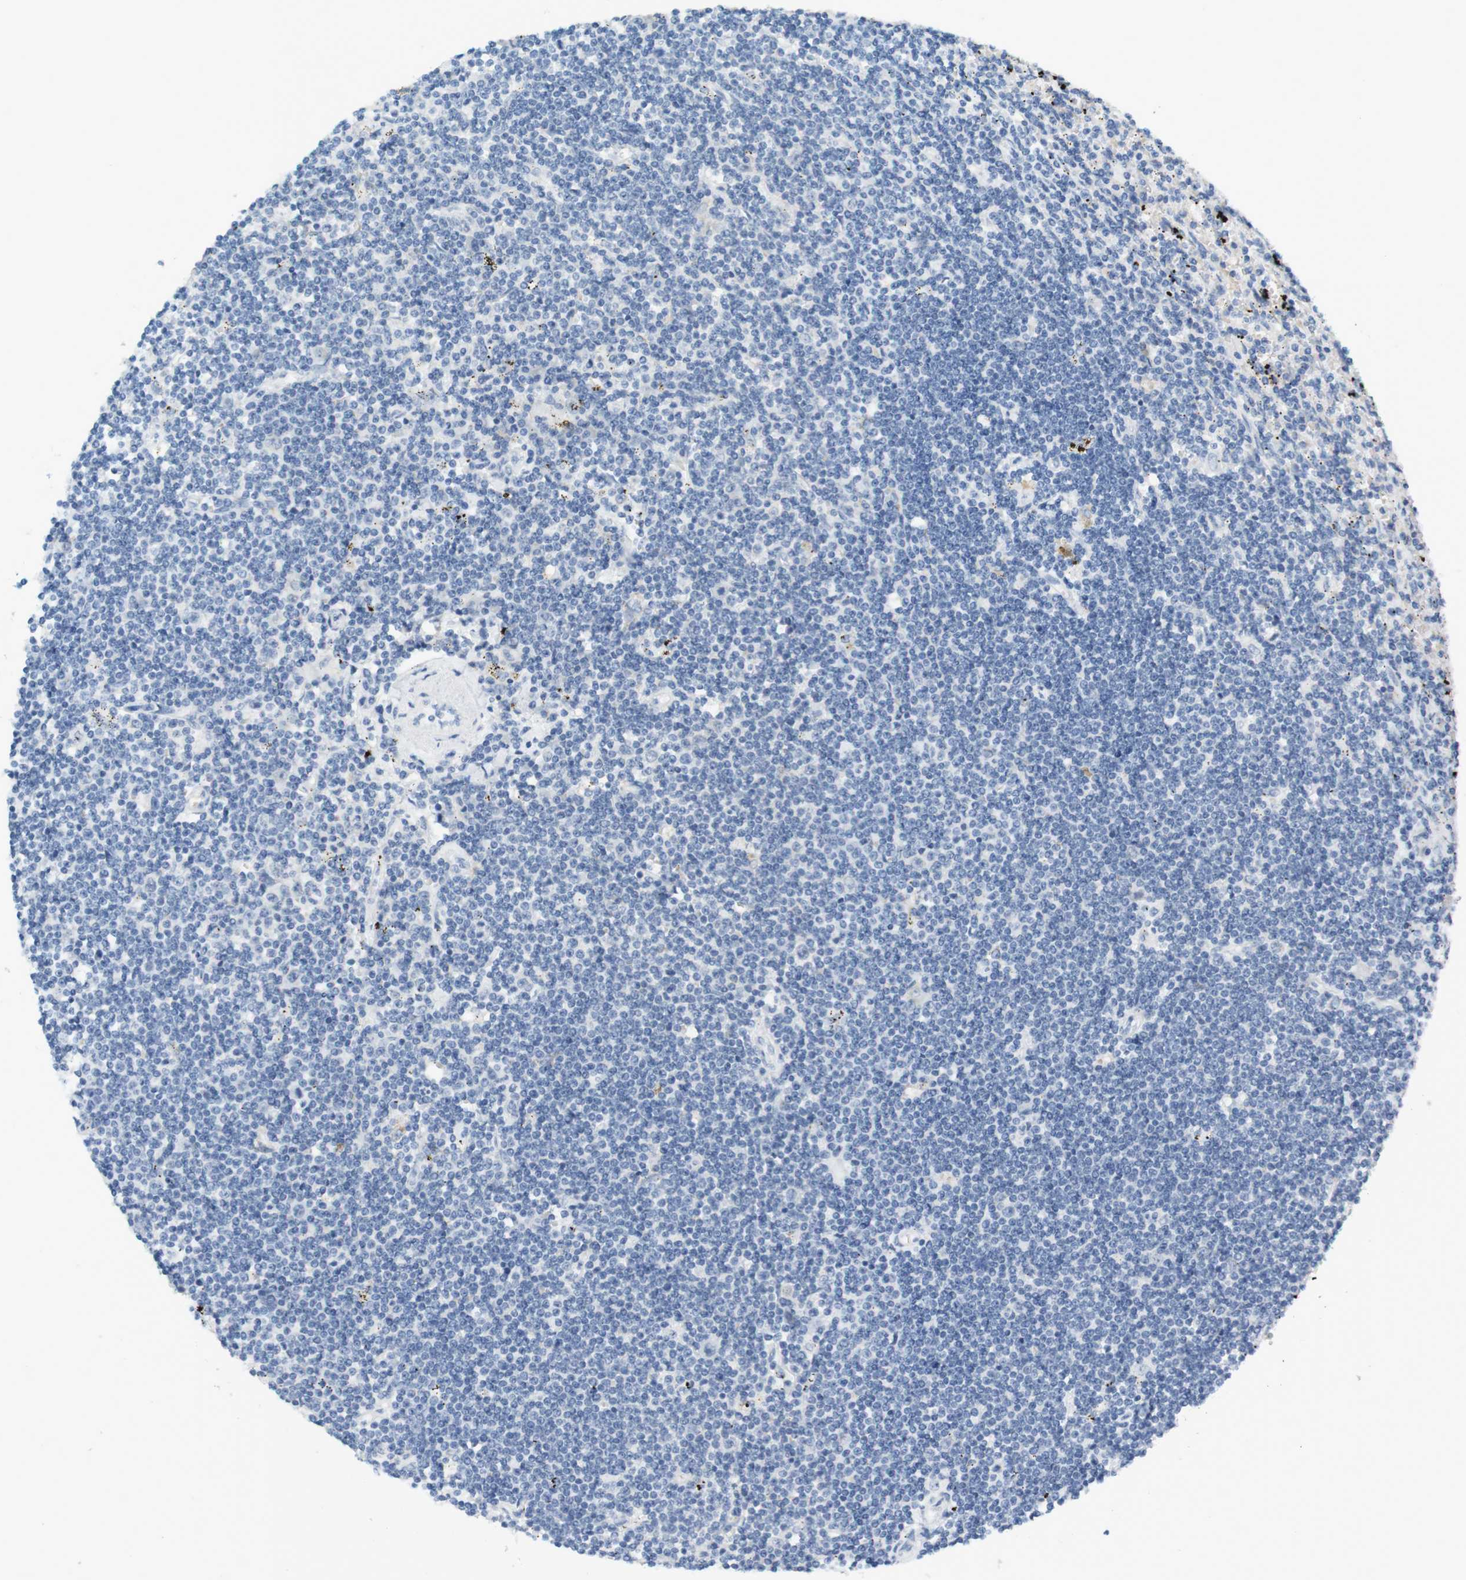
{"staining": {"intensity": "negative", "quantity": "none", "location": "none"}, "tissue": "lymphoma", "cell_type": "Tumor cells", "image_type": "cancer", "snomed": [{"axis": "morphology", "description": "Malignant lymphoma, non-Hodgkin's type, Low grade"}, {"axis": "topography", "description": "Spleen"}], "caption": "An image of human low-grade malignant lymphoma, non-Hodgkin's type is negative for staining in tumor cells. The staining is performed using DAB (3,3'-diaminobenzidine) brown chromogen with nuclei counter-stained in using hematoxylin.", "gene": "LRRK2", "patient": {"sex": "male", "age": 76}}